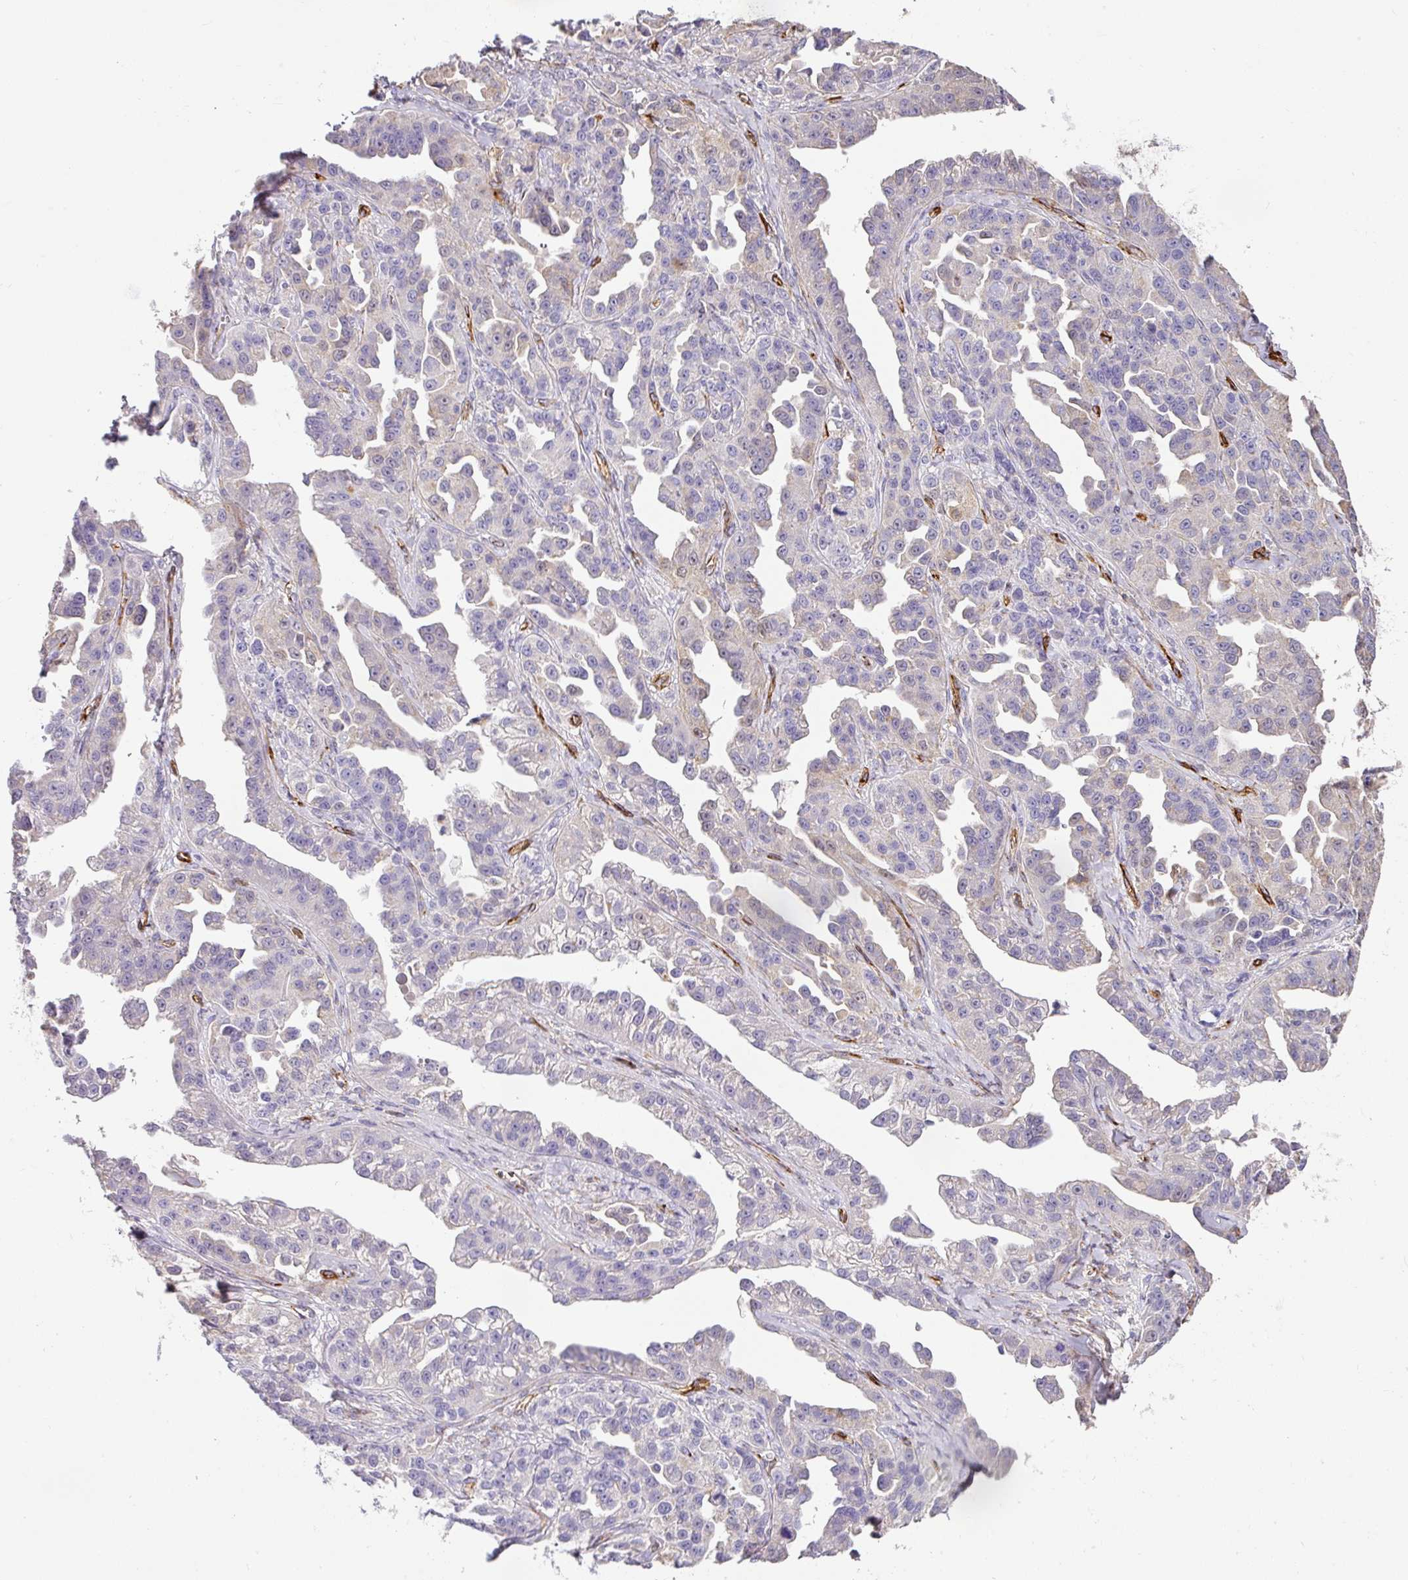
{"staining": {"intensity": "negative", "quantity": "none", "location": "none"}, "tissue": "ovarian cancer", "cell_type": "Tumor cells", "image_type": "cancer", "snomed": [{"axis": "morphology", "description": "Cystadenocarcinoma, serous, NOS"}, {"axis": "topography", "description": "Ovary"}], "caption": "This is a image of immunohistochemistry staining of ovarian serous cystadenocarcinoma, which shows no staining in tumor cells.", "gene": "SLC25A17", "patient": {"sex": "female", "age": 75}}